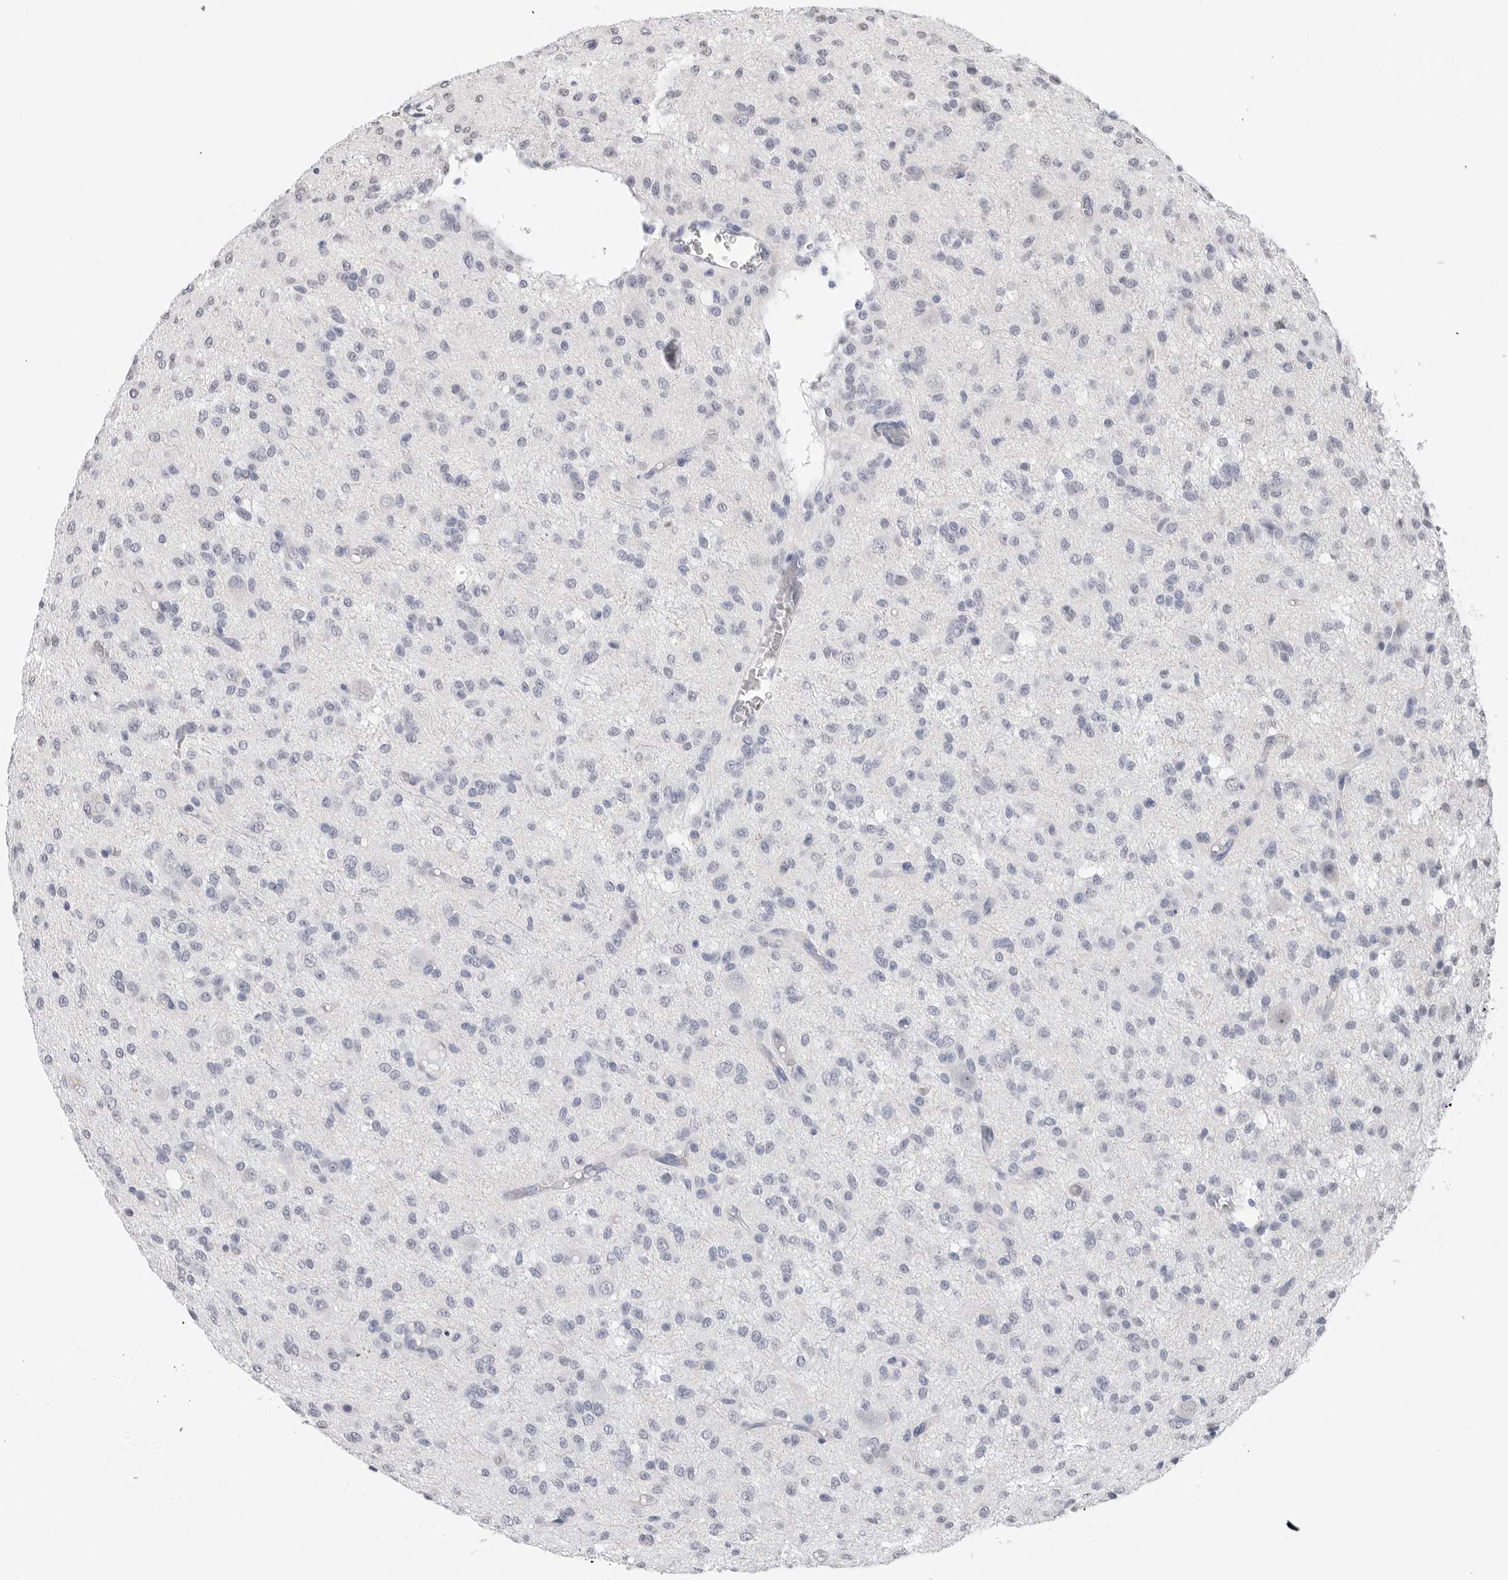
{"staining": {"intensity": "negative", "quantity": "none", "location": "none"}, "tissue": "glioma", "cell_type": "Tumor cells", "image_type": "cancer", "snomed": [{"axis": "morphology", "description": "Glioma, malignant, High grade"}, {"axis": "topography", "description": "Brain"}], "caption": "Glioma stained for a protein using IHC exhibits no expression tumor cells.", "gene": "ARHGEF10", "patient": {"sex": "female", "age": 59}}